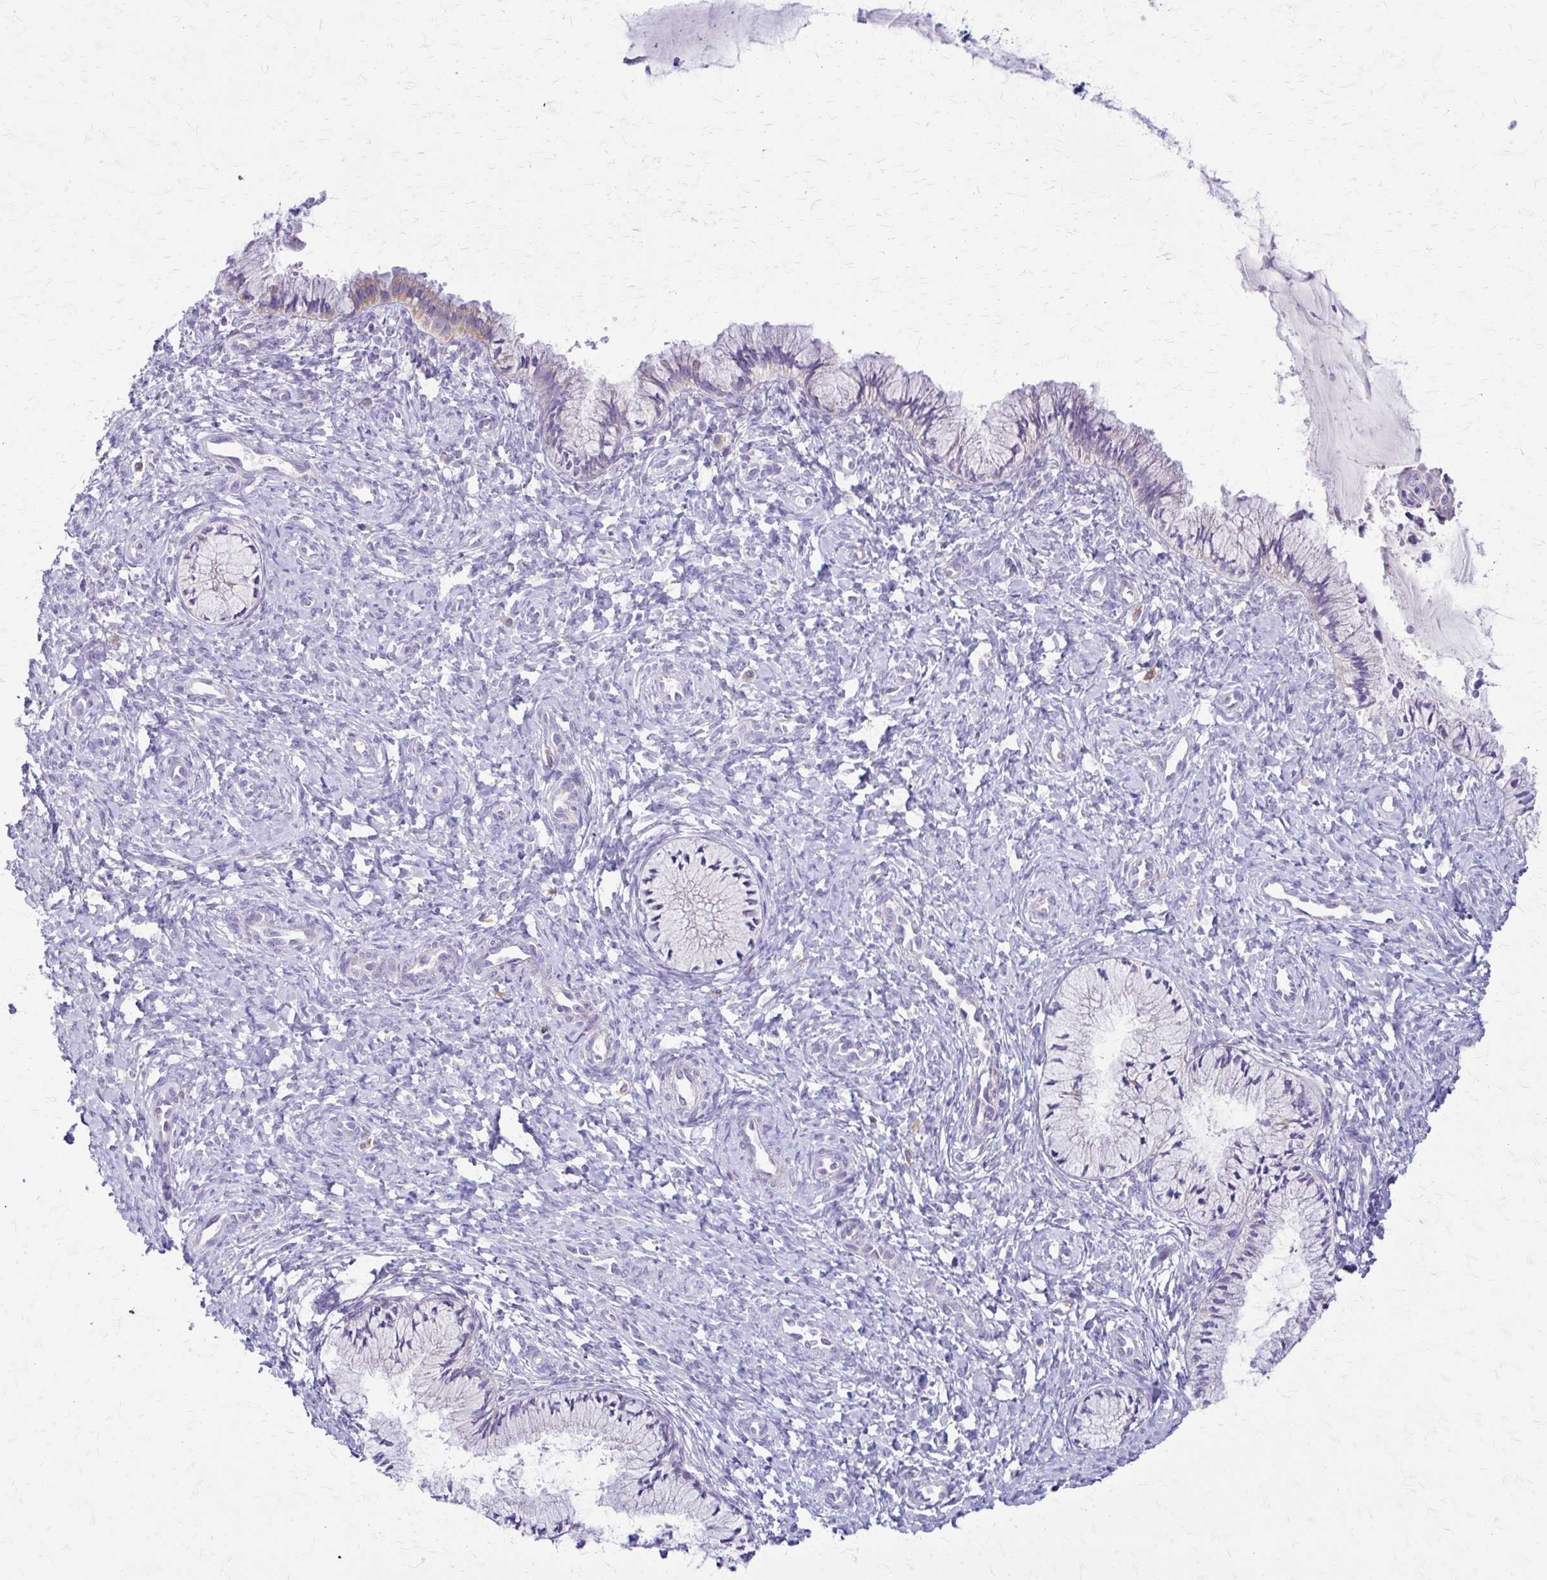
{"staining": {"intensity": "negative", "quantity": "none", "location": "none"}, "tissue": "cervix", "cell_type": "Glandular cells", "image_type": "normal", "snomed": [{"axis": "morphology", "description": "Normal tissue, NOS"}, {"axis": "topography", "description": "Cervix"}], "caption": "A histopathology image of human cervix is negative for staining in glandular cells. (DAB immunohistochemistry with hematoxylin counter stain).", "gene": "SAMD13", "patient": {"sex": "female", "age": 37}}